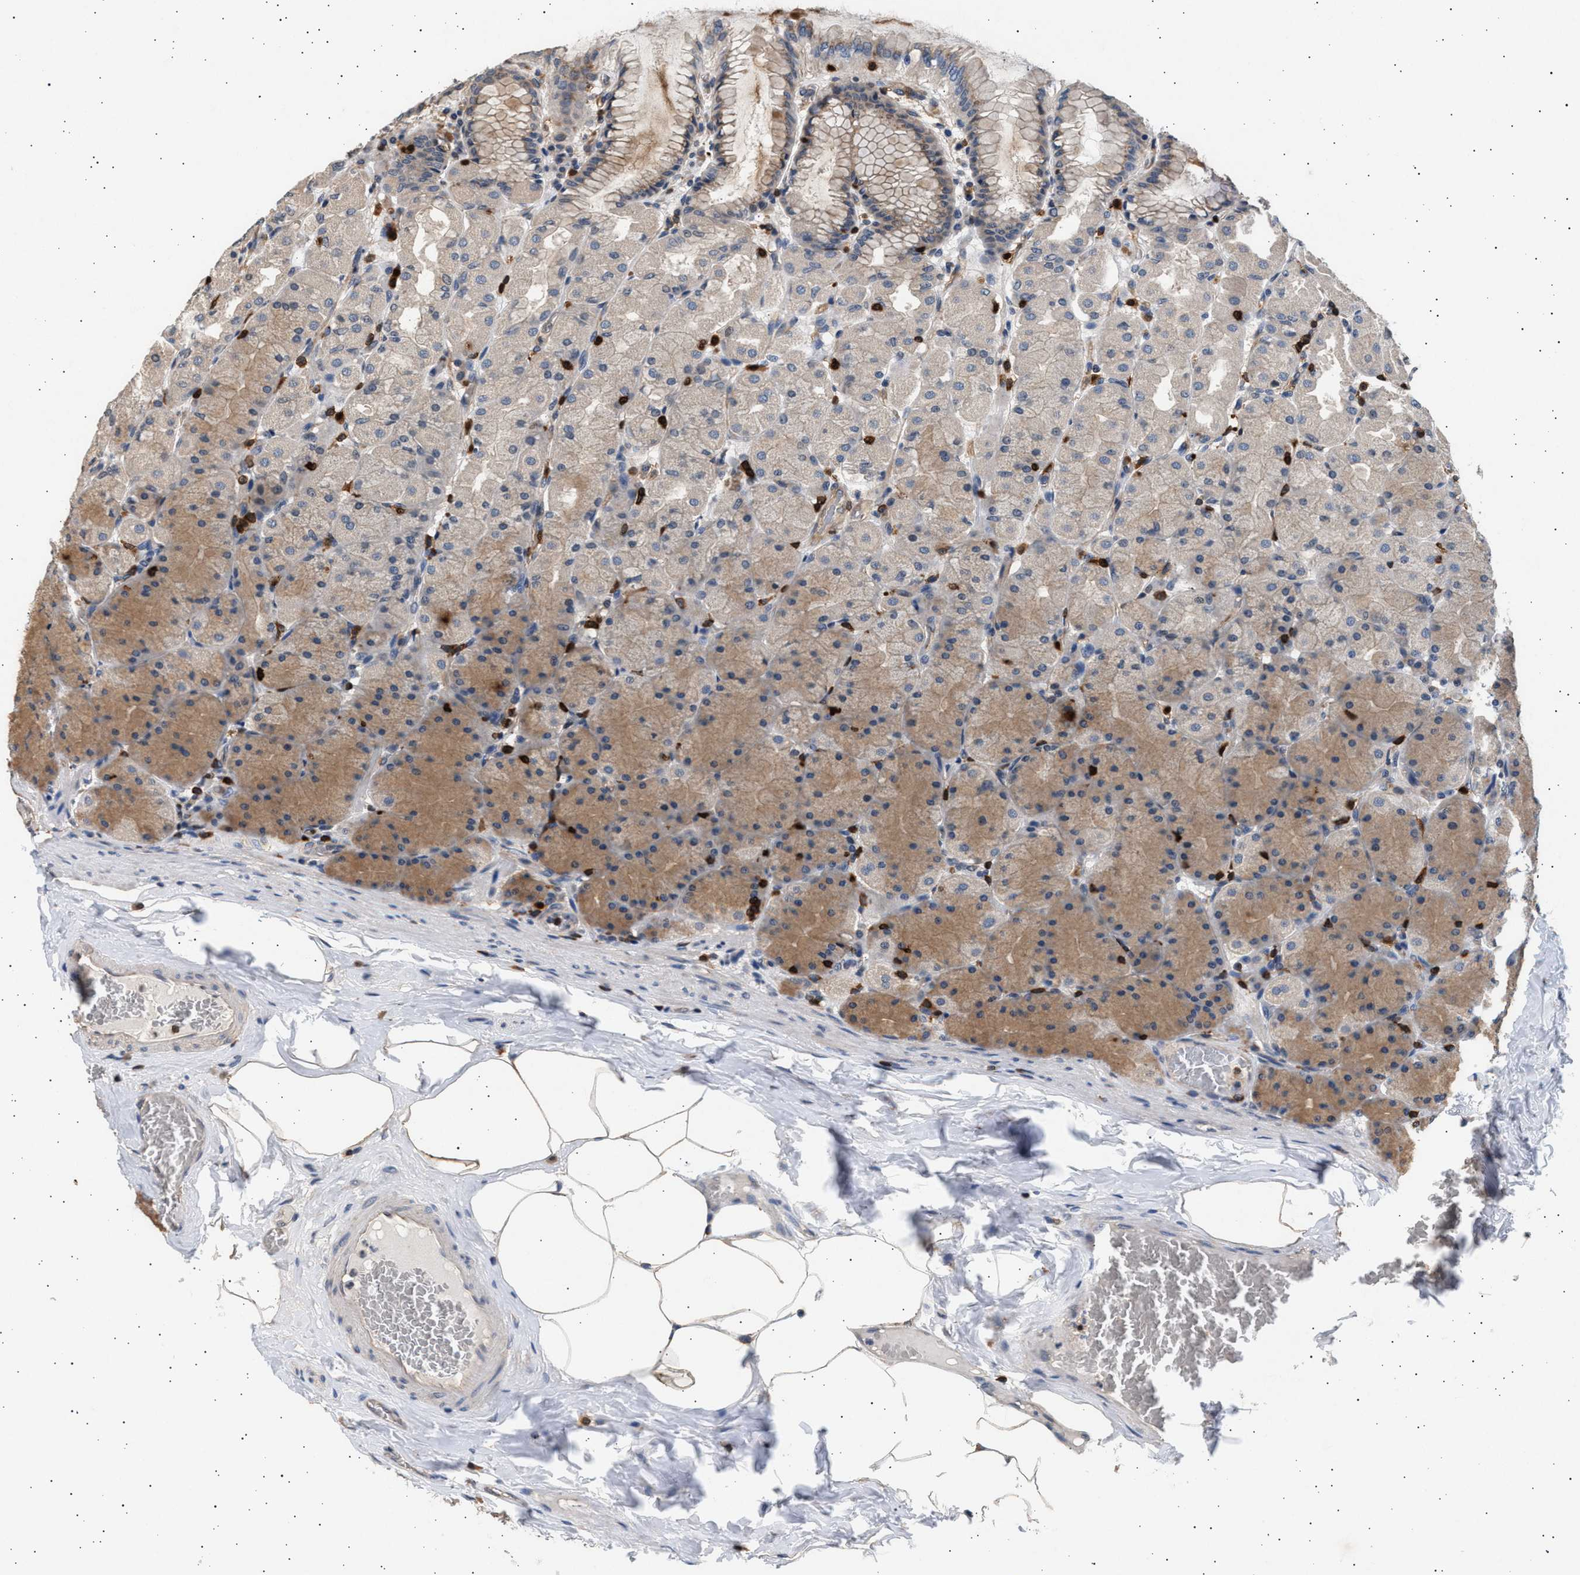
{"staining": {"intensity": "moderate", "quantity": ">75%", "location": "cytoplasmic/membranous"}, "tissue": "stomach", "cell_type": "Glandular cells", "image_type": "normal", "snomed": [{"axis": "morphology", "description": "Normal tissue, NOS"}, {"axis": "topography", "description": "Stomach, upper"}], "caption": "Glandular cells display medium levels of moderate cytoplasmic/membranous positivity in about >75% of cells in unremarkable stomach.", "gene": "GRAP2", "patient": {"sex": "female", "age": 56}}